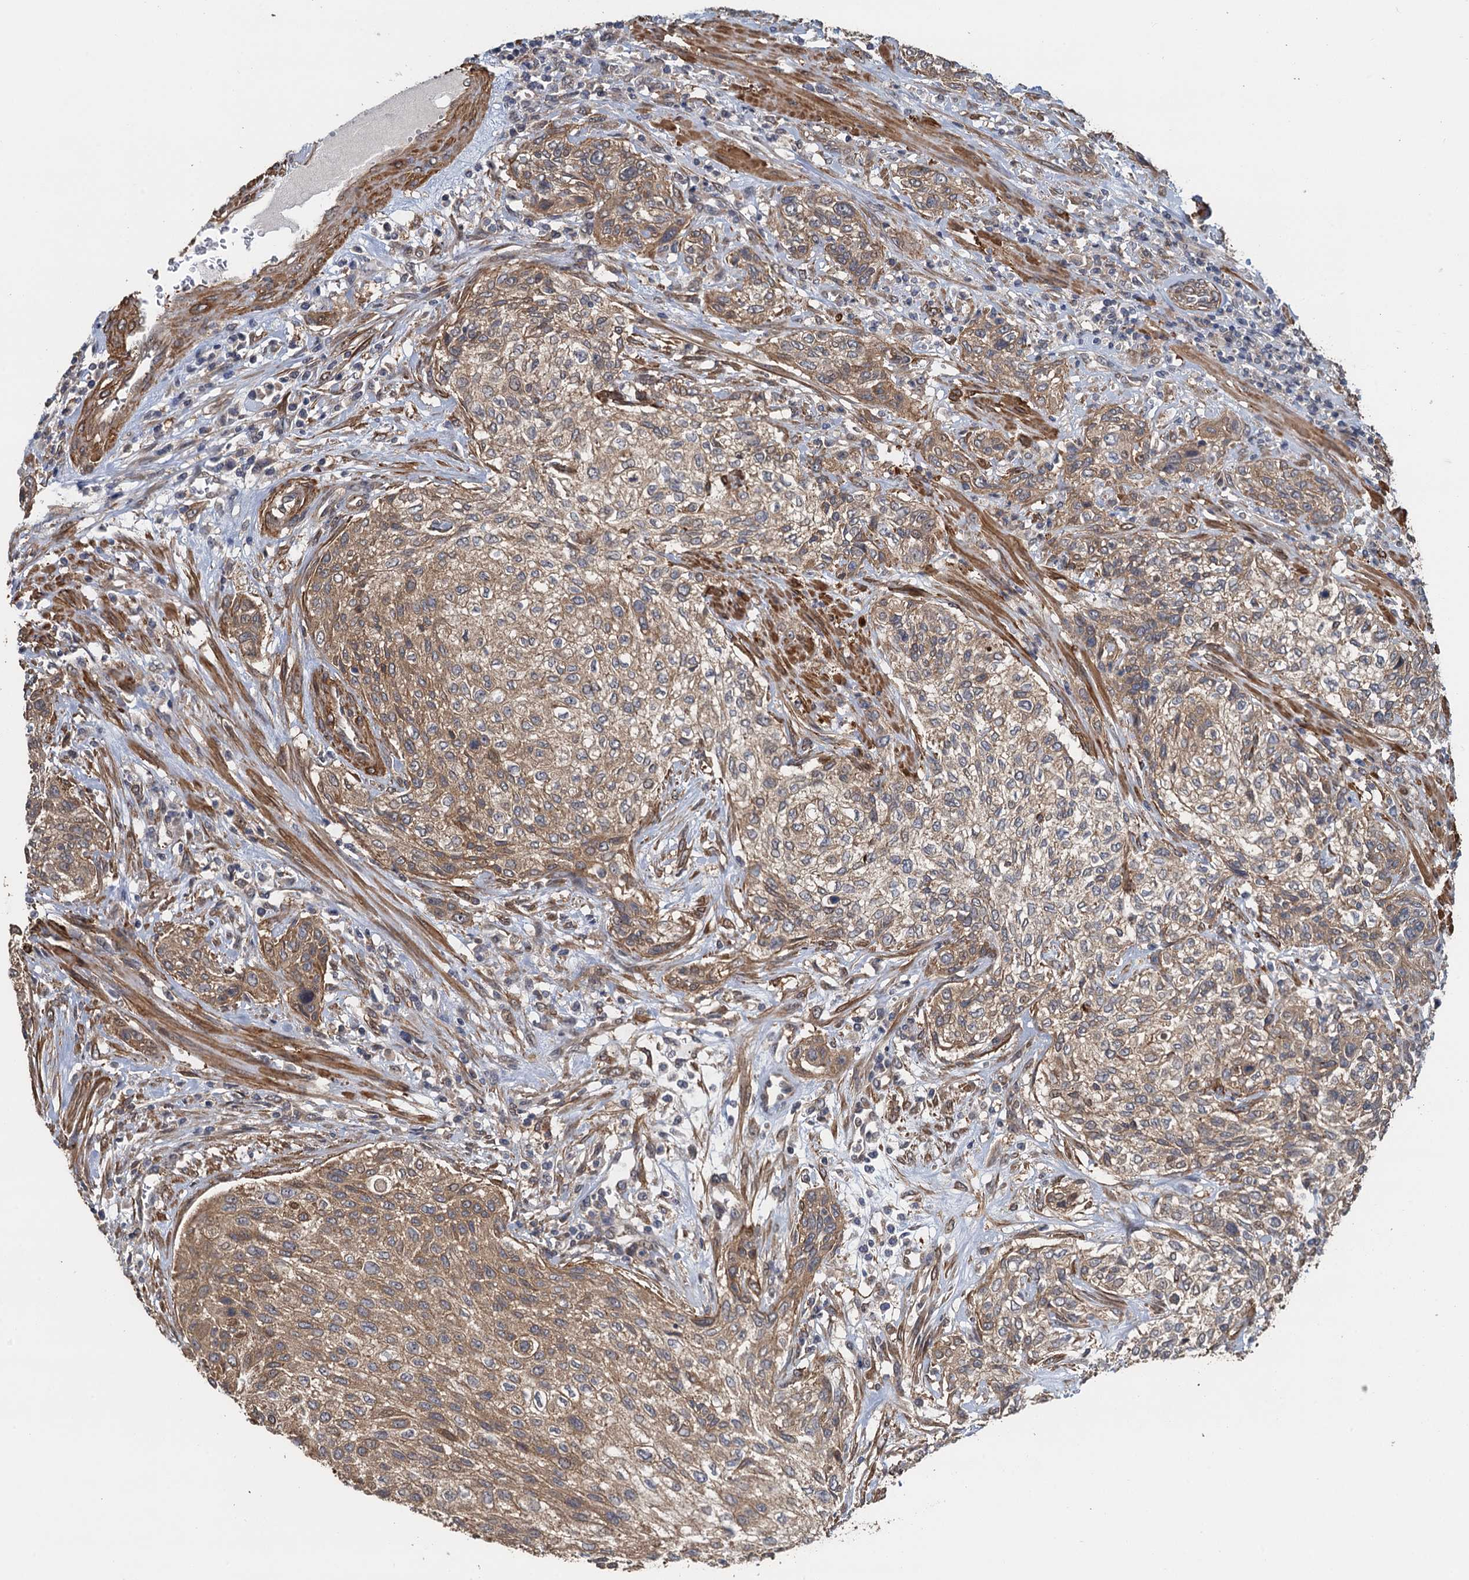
{"staining": {"intensity": "moderate", "quantity": ">75%", "location": "cytoplasmic/membranous"}, "tissue": "urothelial cancer", "cell_type": "Tumor cells", "image_type": "cancer", "snomed": [{"axis": "morphology", "description": "Normal tissue, NOS"}, {"axis": "morphology", "description": "Urothelial carcinoma, NOS"}, {"axis": "topography", "description": "Urinary bladder"}, {"axis": "topography", "description": "Peripheral nerve tissue"}], "caption": "A brown stain highlights moderate cytoplasmic/membranous staining of a protein in transitional cell carcinoma tumor cells.", "gene": "MEAK7", "patient": {"sex": "male", "age": 35}}